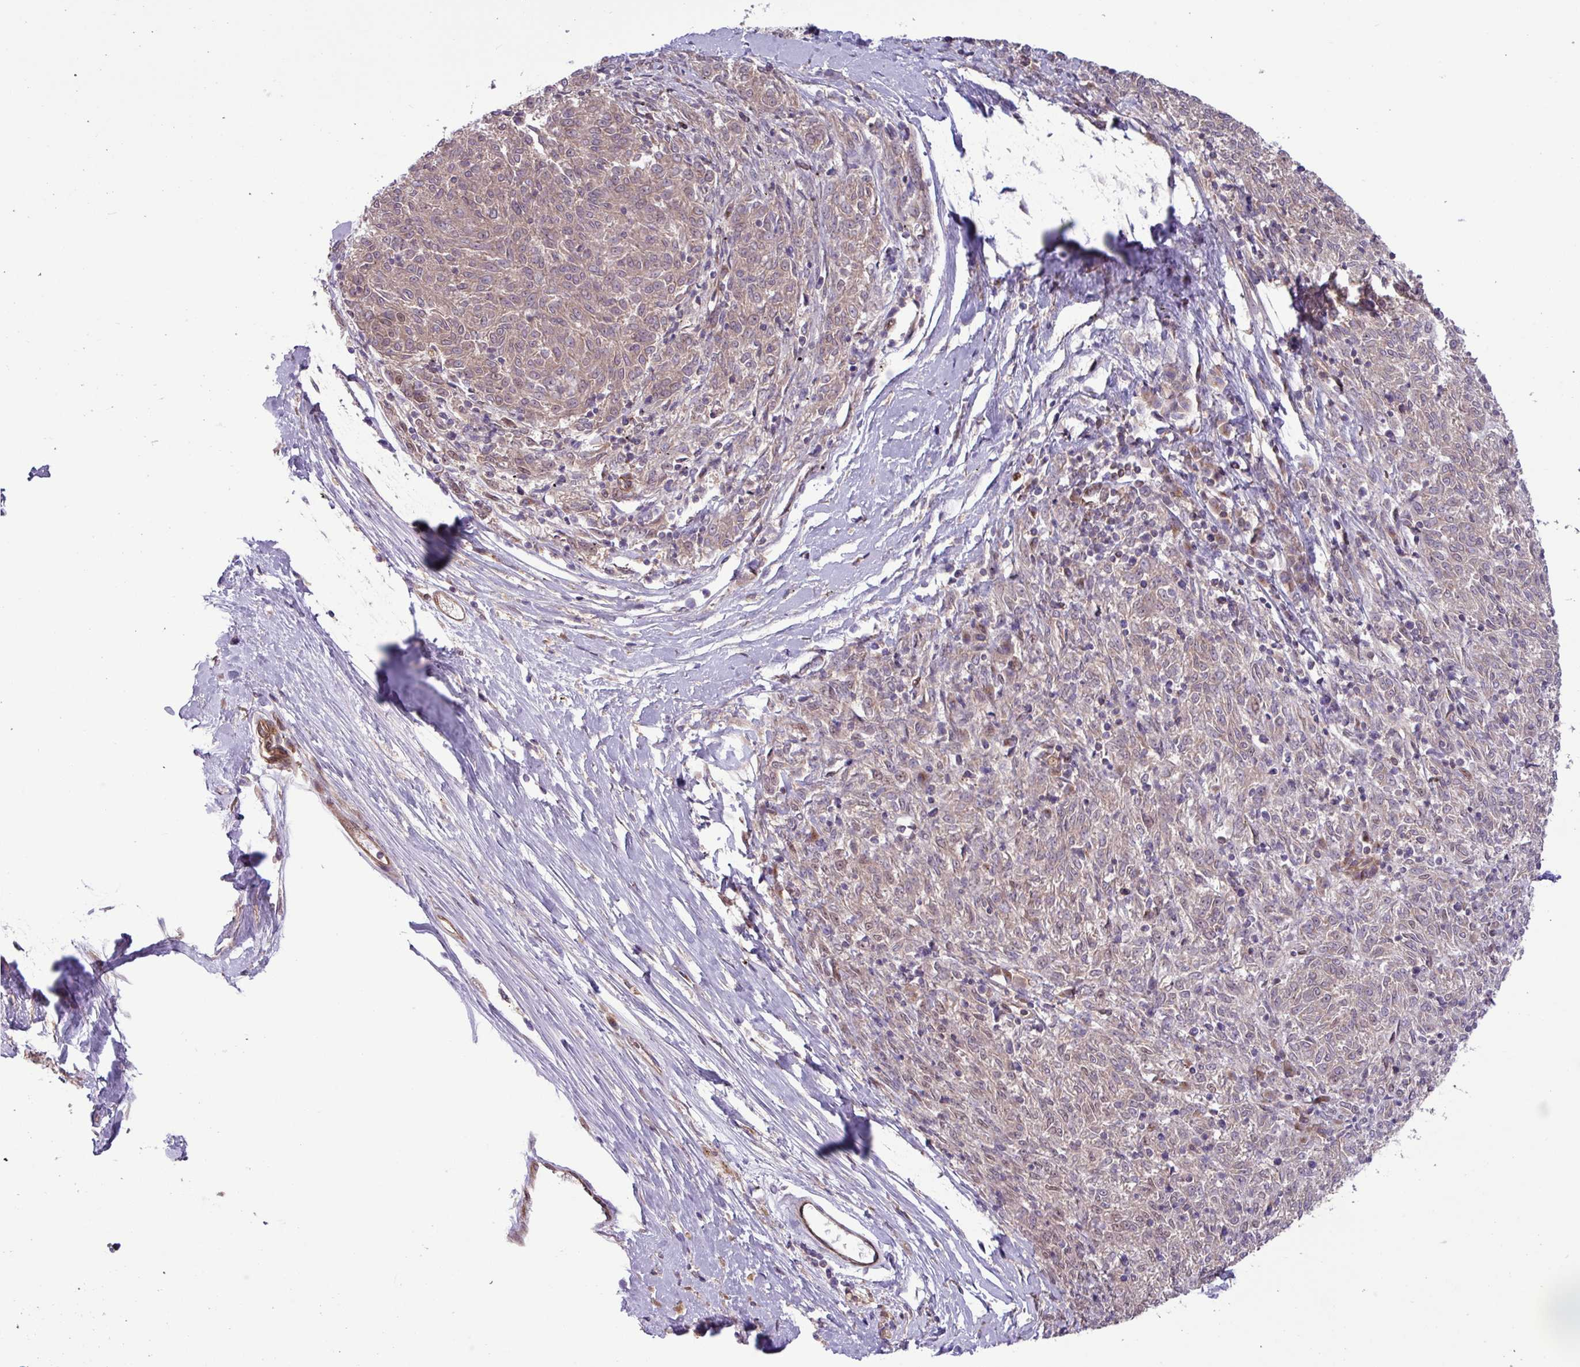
{"staining": {"intensity": "weak", "quantity": ">75%", "location": "cytoplasmic/membranous"}, "tissue": "melanoma", "cell_type": "Tumor cells", "image_type": "cancer", "snomed": [{"axis": "morphology", "description": "Malignant melanoma, NOS"}, {"axis": "topography", "description": "Skin"}], "caption": "An image of human melanoma stained for a protein displays weak cytoplasmic/membranous brown staining in tumor cells. The staining was performed using DAB to visualize the protein expression in brown, while the nuclei were stained in blue with hematoxylin (Magnification: 20x).", "gene": "CNTRL", "patient": {"sex": "female", "age": 72}}